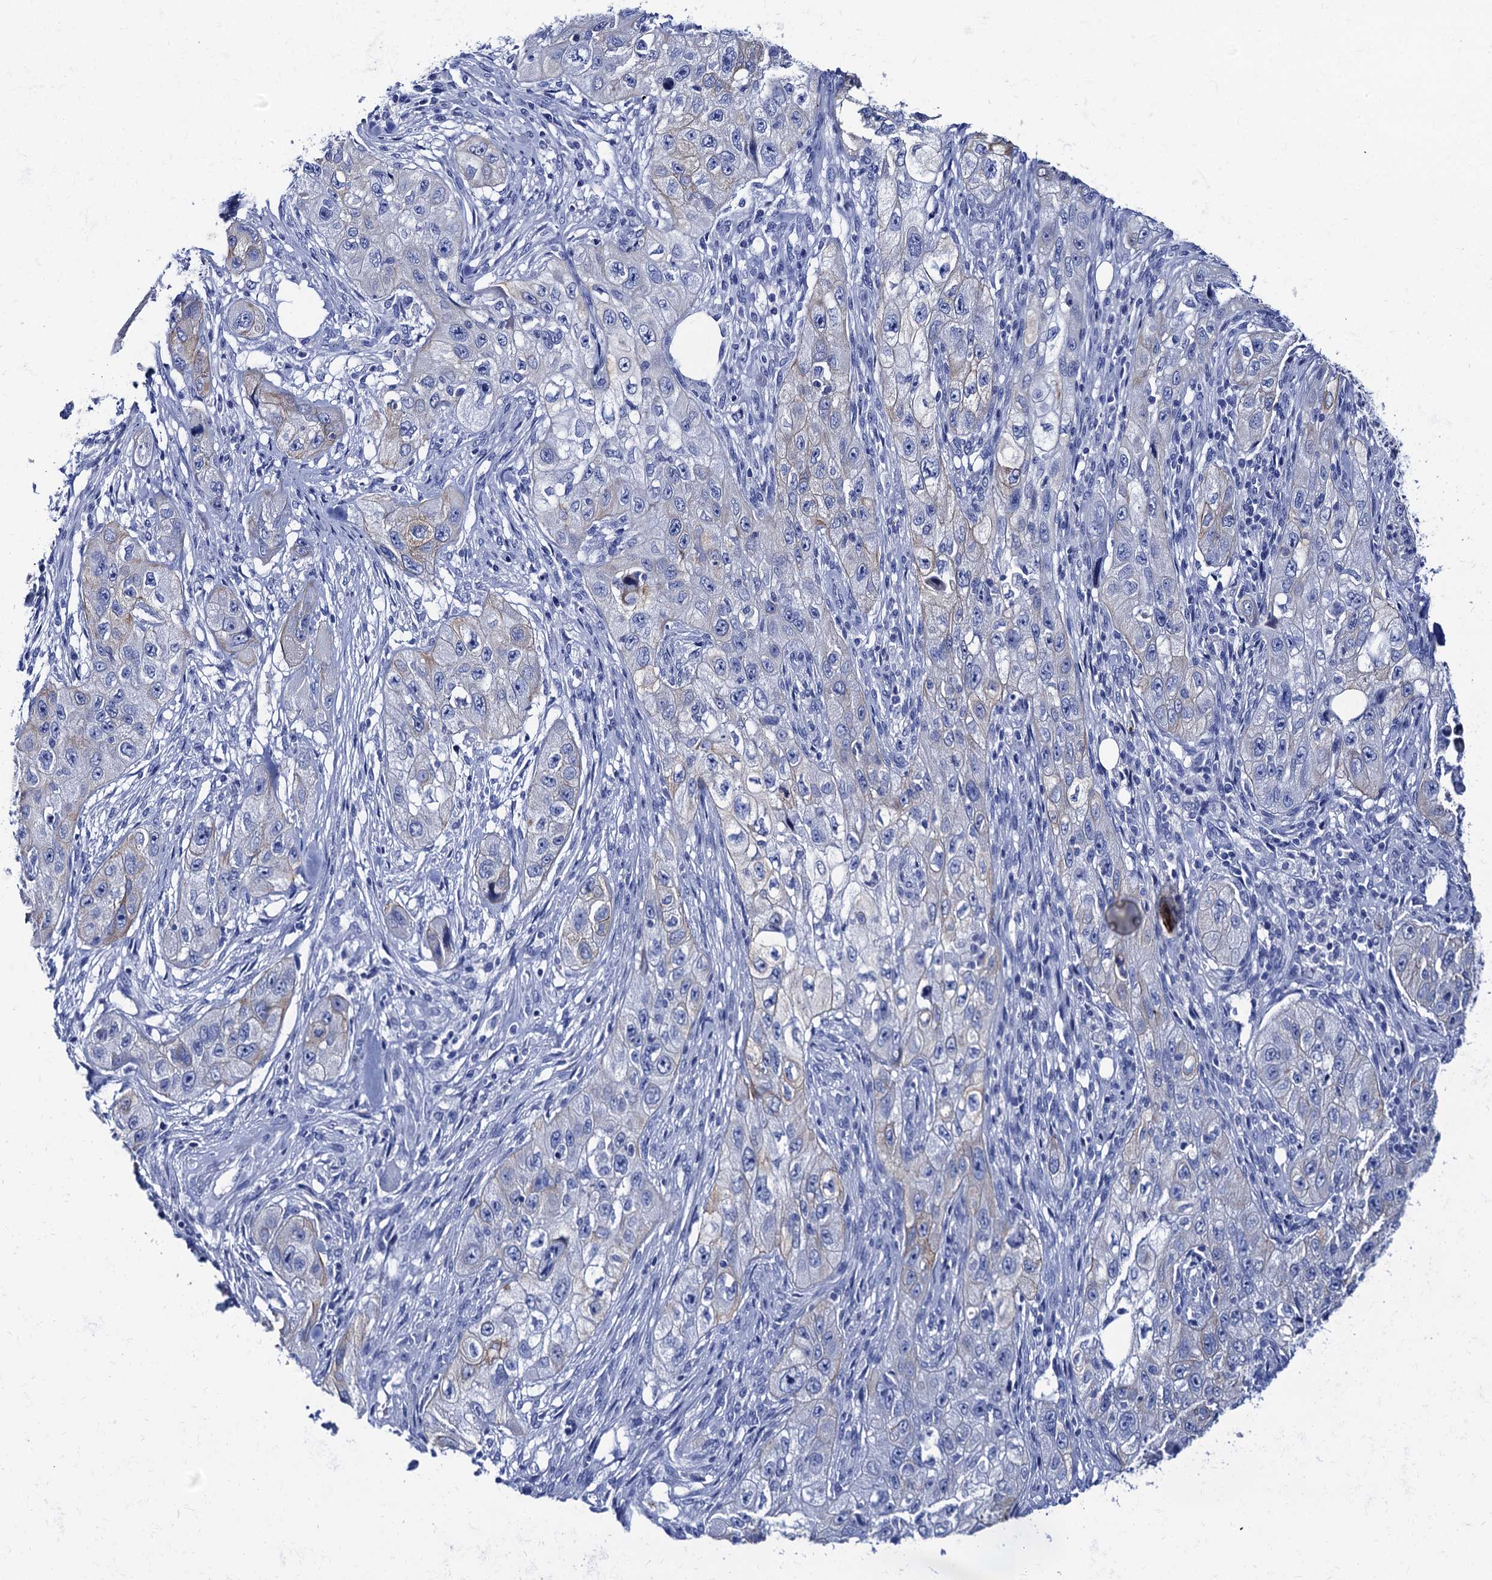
{"staining": {"intensity": "negative", "quantity": "none", "location": "none"}, "tissue": "skin cancer", "cell_type": "Tumor cells", "image_type": "cancer", "snomed": [{"axis": "morphology", "description": "Squamous cell carcinoma, NOS"}, {"axis": "topography", "description": "Skin"}, {"axis": "topography", "description": "Subcutis"}], "caption": "This is an IHC micrograph of human skin cancer (squamous cell carcinoma). There is no expression in tumor cells.", "gene": "RAB3IP", "patient": {"sex": "male", "age": 73}}